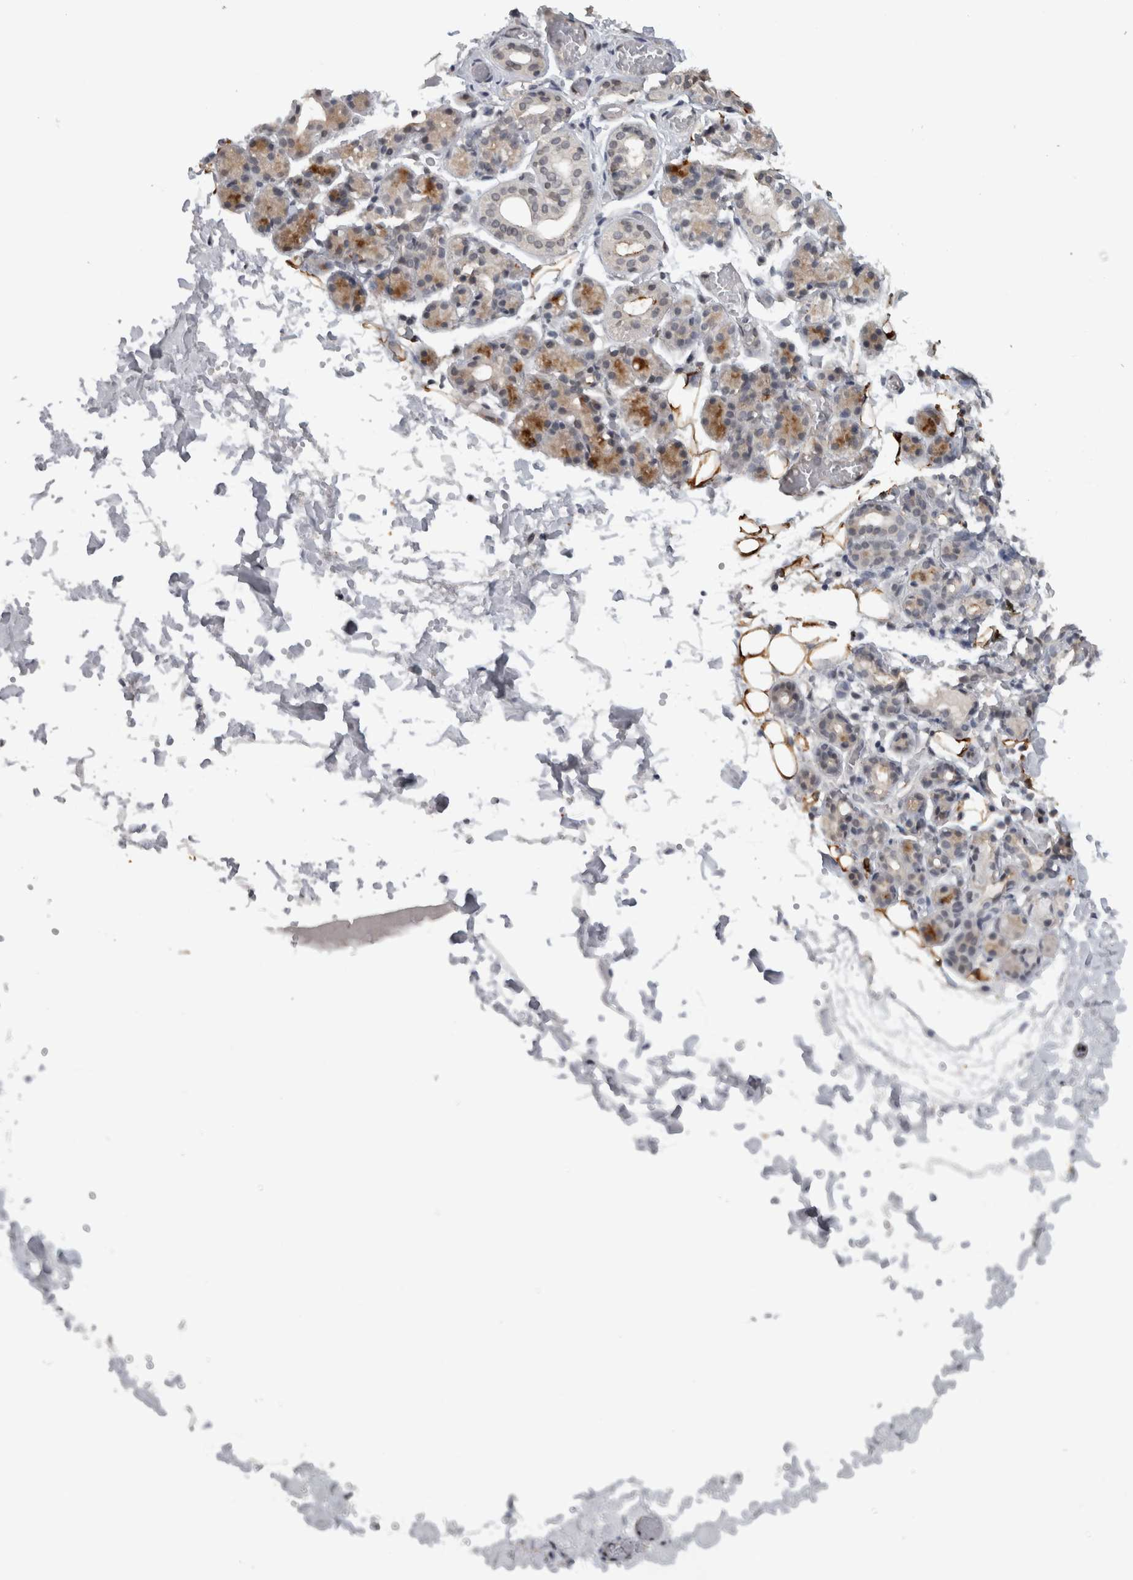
{"staining": {"intensity": "moderate", "quantity": "<25%", "location": "cytoplasmic/membranous"}, "tissue": "salivary gland", "cell_type": "Glandular cells", "image_type": "normal", "snomed": [{"axis": "morphology", "description": "Normal tissue, NOS"}, {"axis": "topography", "description": "Salivary gland"}], "caption": "Brown immunohistochemical staining in unremarkable salivary gland displays moderate cytoplasmic/membranous expression in about <25% of glandular cells. Nuclei are stained in blue.", "gene": "PRXL2A", "patient": {"sex": "male", "age": 63}}